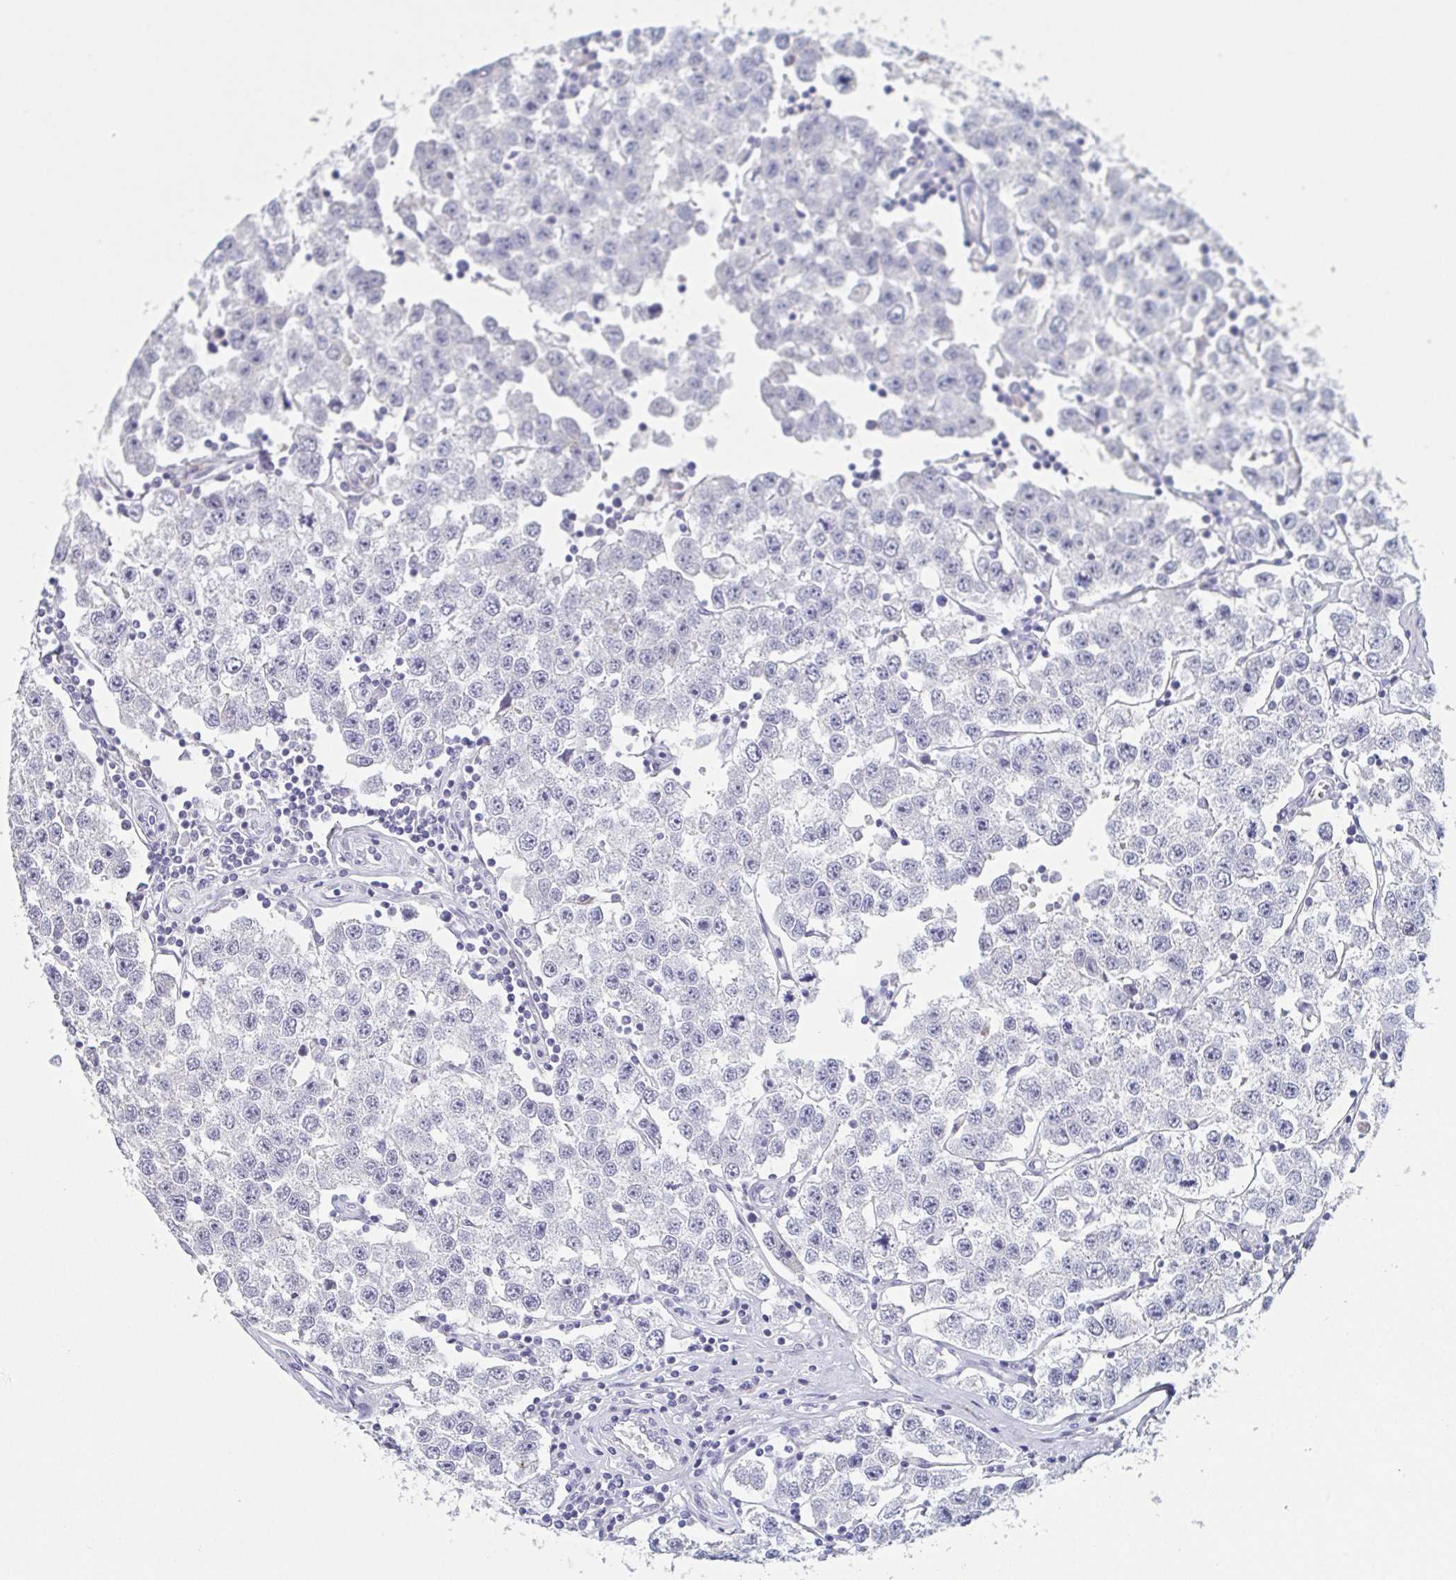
{"staining": {"intensity": "negative", "quantity": "none", "location": "none"}, "tissue": "testis cancer", "cell_type": "Tumor cells", "image_type": "cancer", "snomed": [{"axis": "morphology", "description": "Seminoma, NOS"}, {"axis": "topography", "description": "Testis"}], "caption": "Tumor cells show no significant expression in testis cancer.", "gene": "ITLN1", "patient": {"sex": "male", "age": 34}}